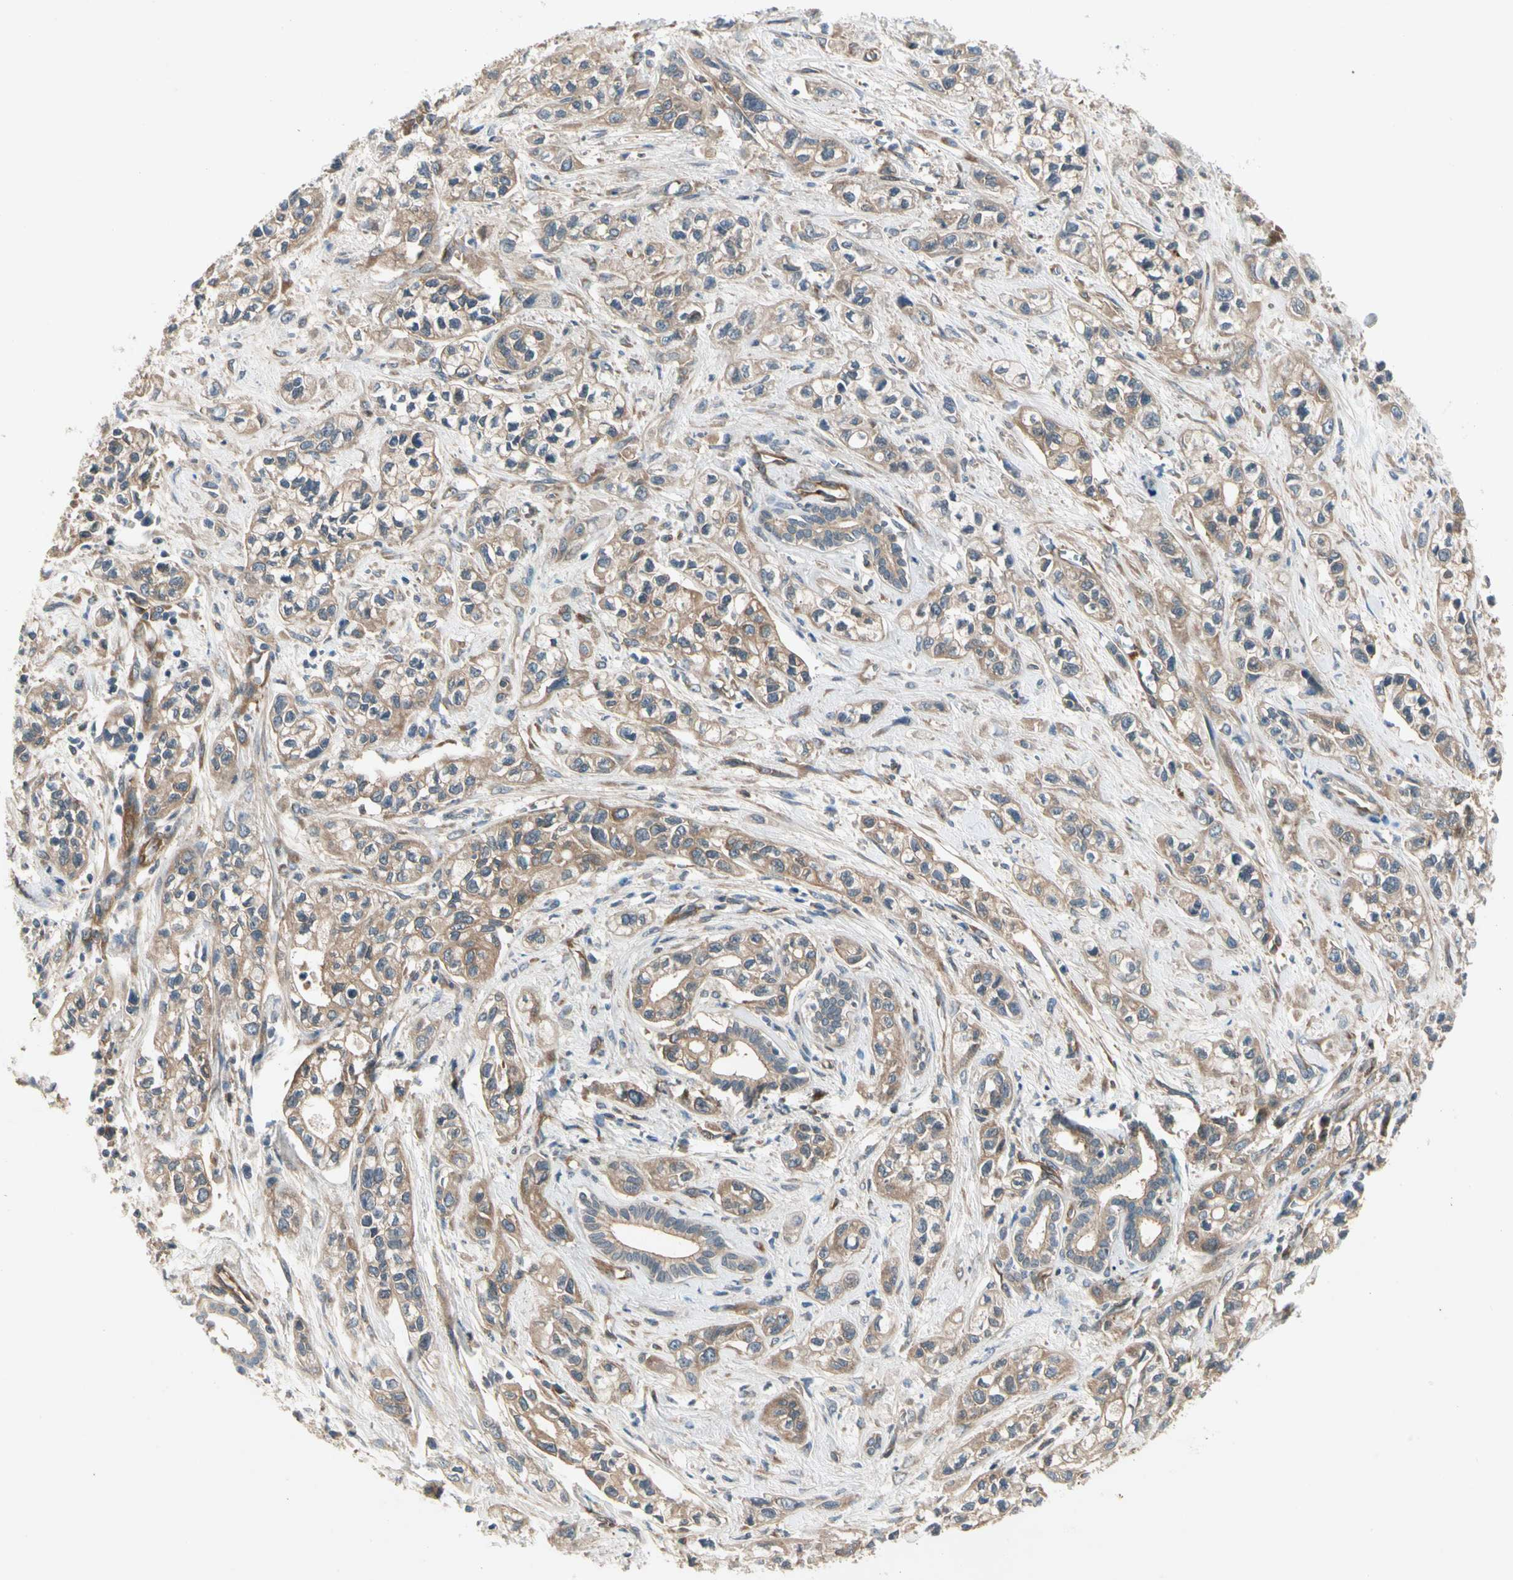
{"staining": {"intensity": "moderate", "quantity": ">75%", "location": "cytoplasmic/membranous"}, "tissue": "pancreatic cancer", "cell_type": "Tumor cells", "image_type": "cancer", "snomed": [{"axis": "morphology", "description": "Adenocarcinoma, NOS"}, {"axis": "topography", "description": "Pancreas"}], "caption": "Tumor cells display moderate cytoplasmic/membranous positivity in approximately >75% of cells in pancreatic cancer (adenocarcinoma). Immunohistochemistry (ihc) stains the protein in brown and the nuclei are stained blue.", "gene": "ROCK2", "patient": {"sex": "male", "age": 74}}